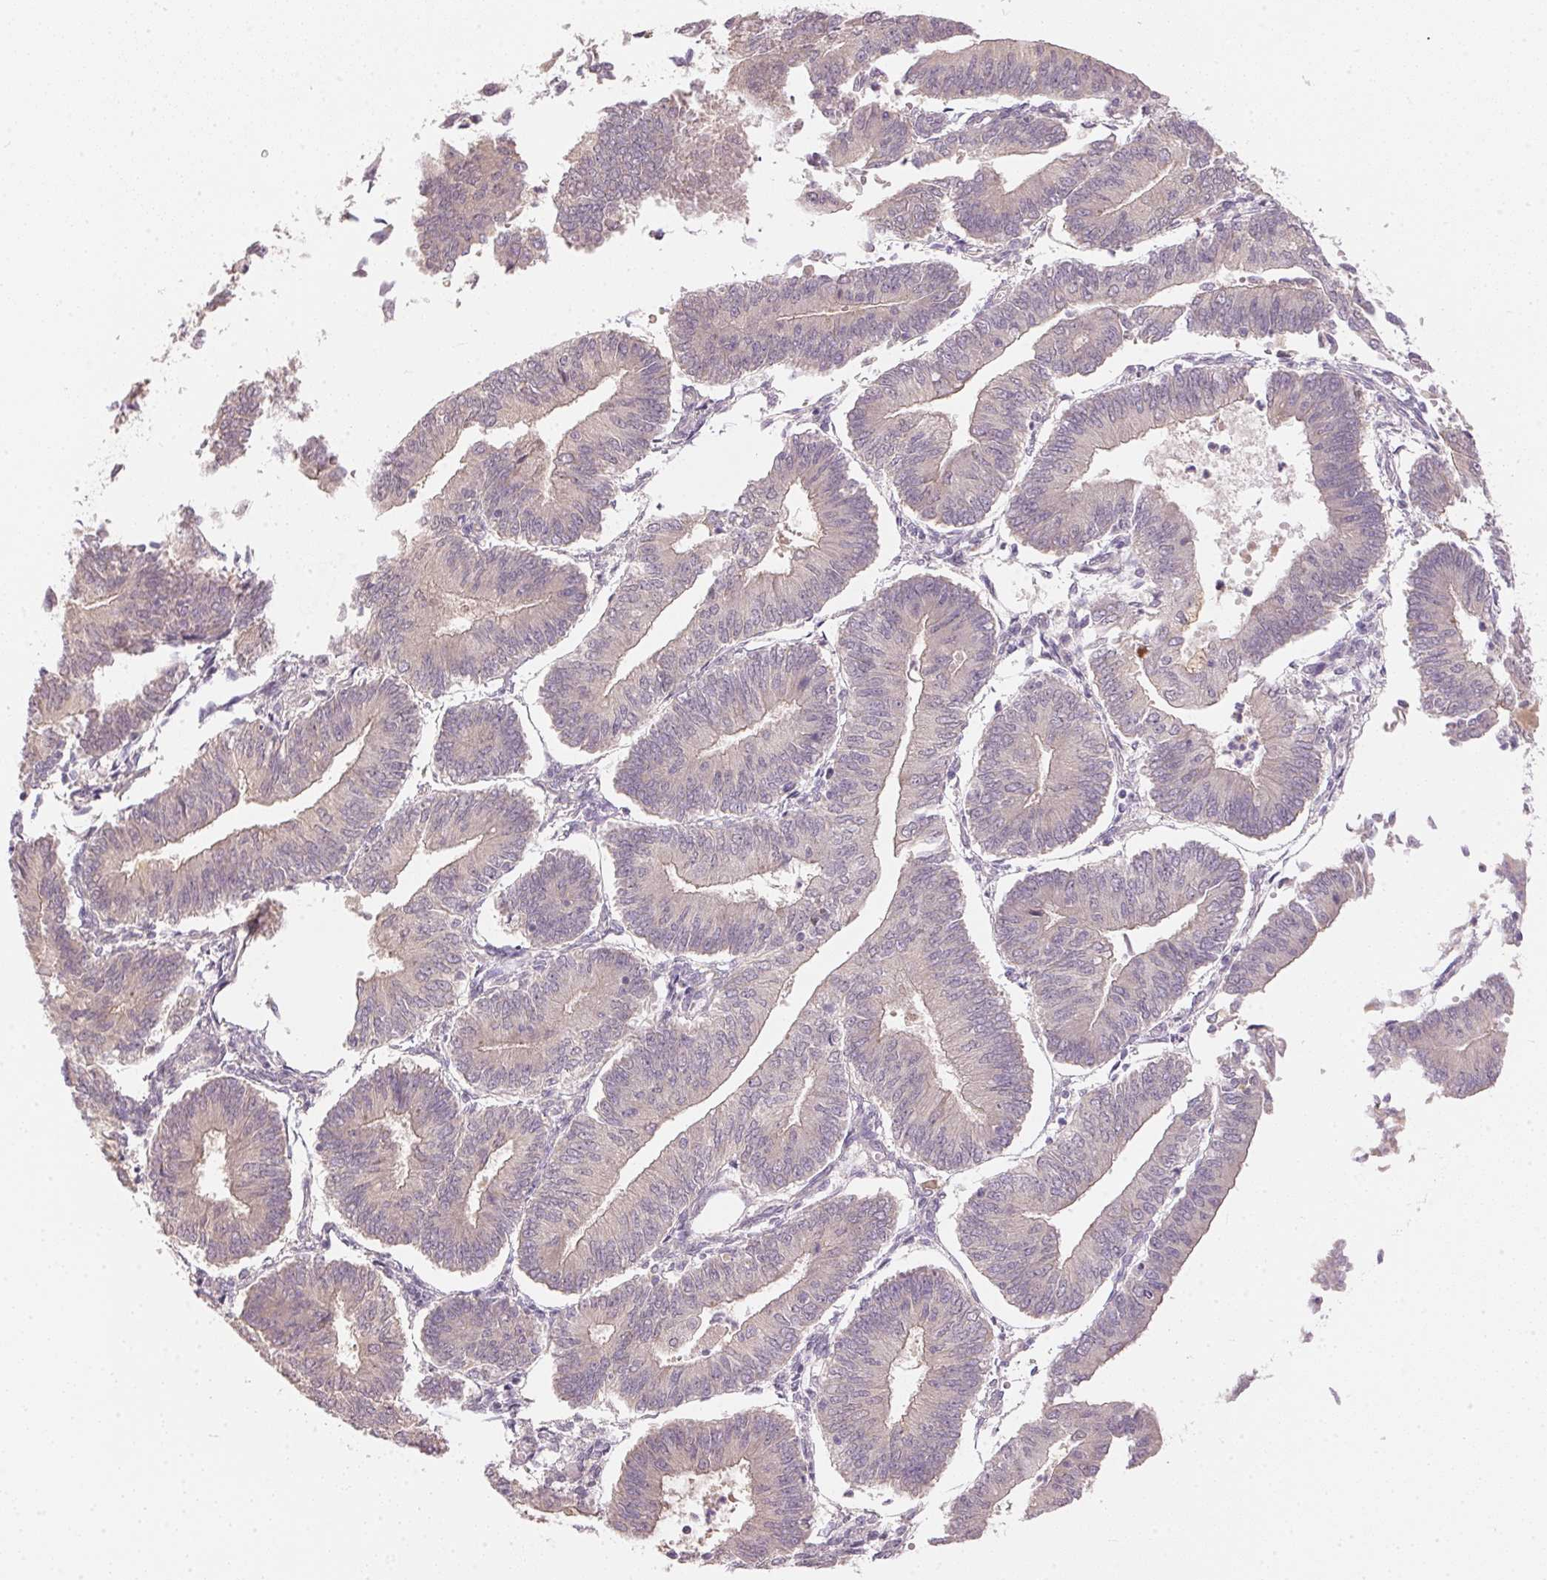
{"staining": {"intensity": "negative", "quantity": "none", "location": "none"}, "tissue": "endometrial cancer", "cell_type": "Tumor cells", "image_type": "cancer", "snomed": [{"axis": "morphology", "description": "Adenocarcinoma, NOS"}, {"axis": "topography", "description": "Endometrium"}], "caption": "Tumor cells are negative for protein expression in human endometrial cancer (adenocarcinoma).", "gene": "TTC23L", "patient": {"sex": "female", "age": 65}}